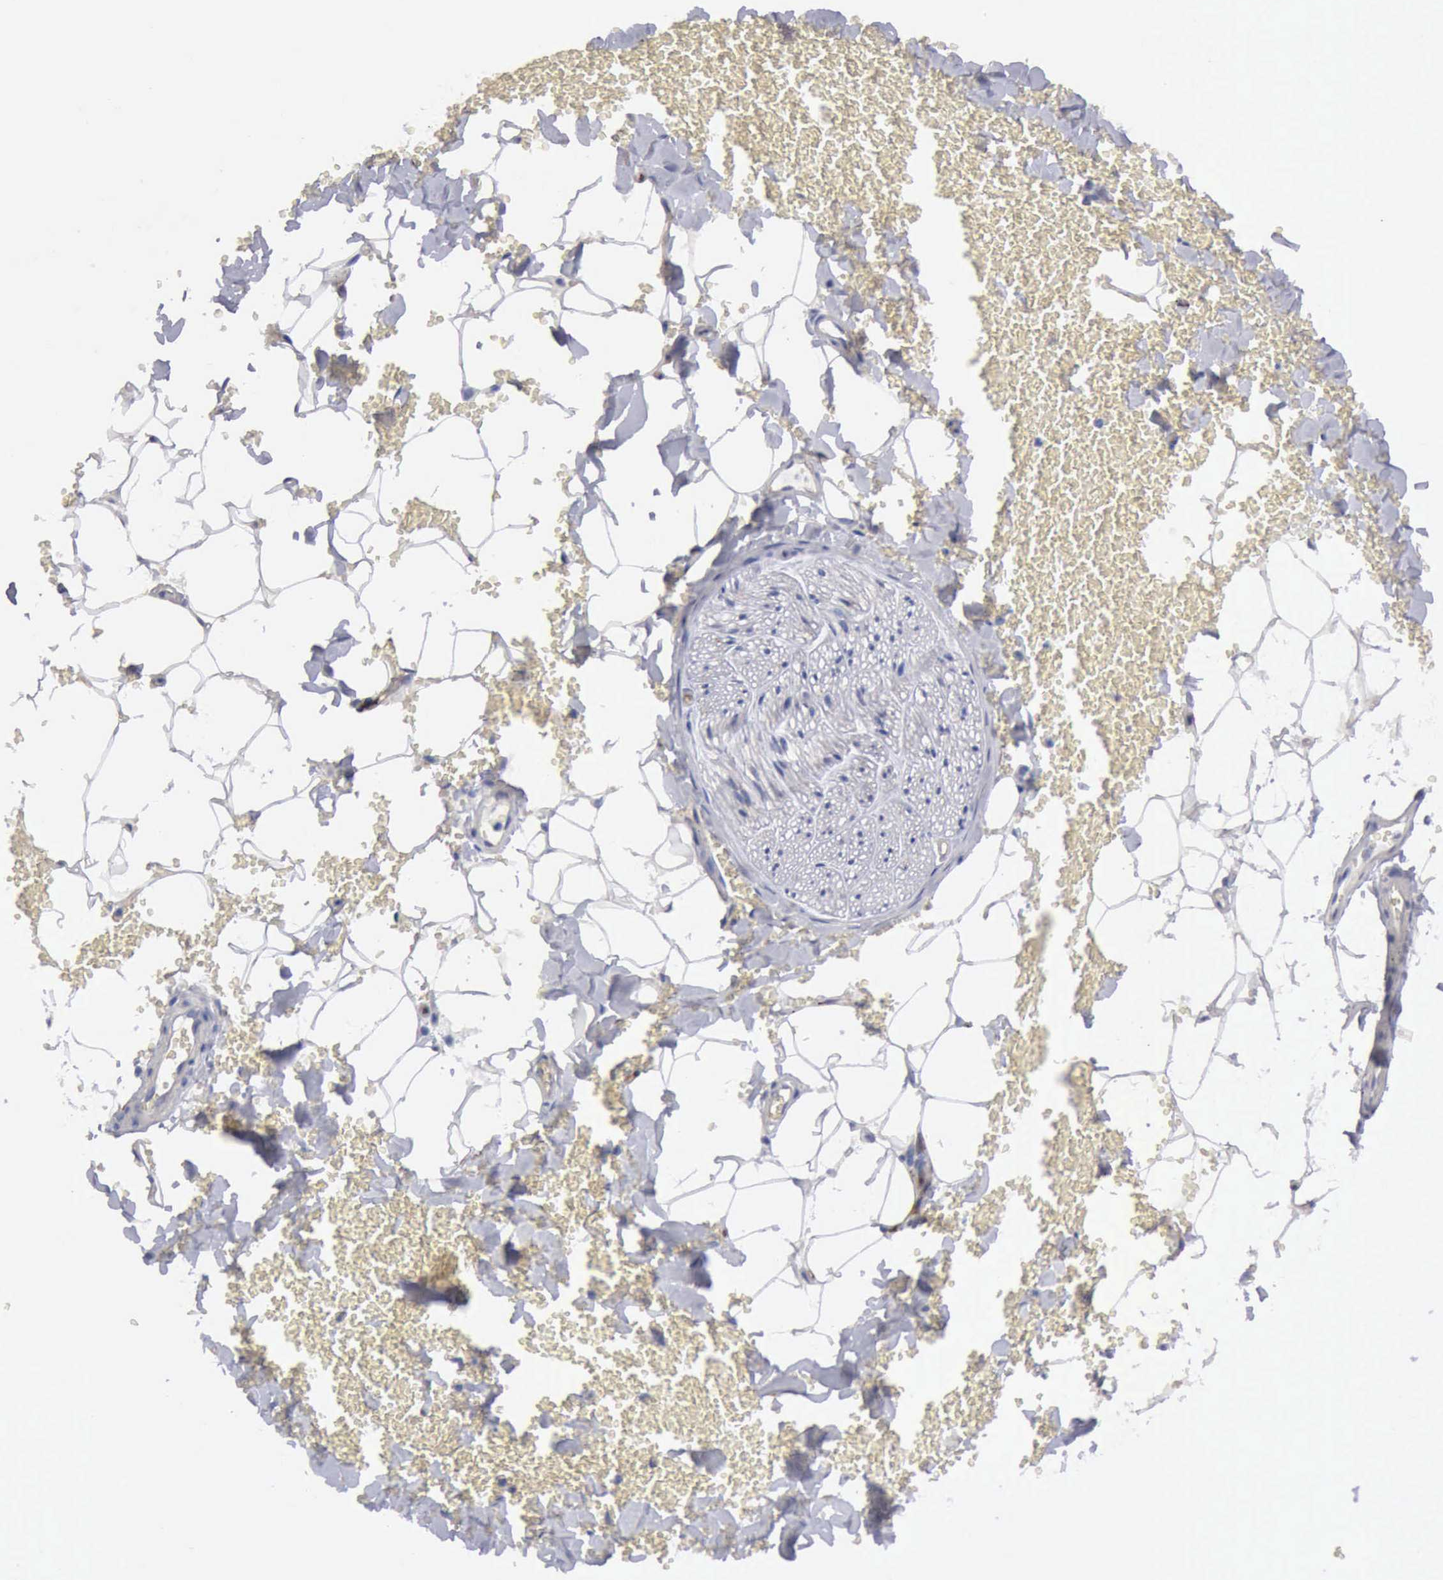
{"staining": {"intensity": "negative", "quantity": "none", "location": "none"}, "tissue": "adipose tissue", "cell_type": "Adipocytes", "image_type": "normal", "snomed": [{"axis": "morphology", "description": "Normal tissue, NOS"}, {"axis": "morphology", "description": "Inflammation, NOS"}, {"axis": "topography", "description": "Lymph node"}, {"axis": "topography", "description": "Peripheral nerve tissue"}], "caption": "This is an immunohistochemistry photomicrograph of benign human adipose tissue. There is no expression in adipocytes.", "gene": "RDX", "patient": {"sex": "male", "age": 52}}